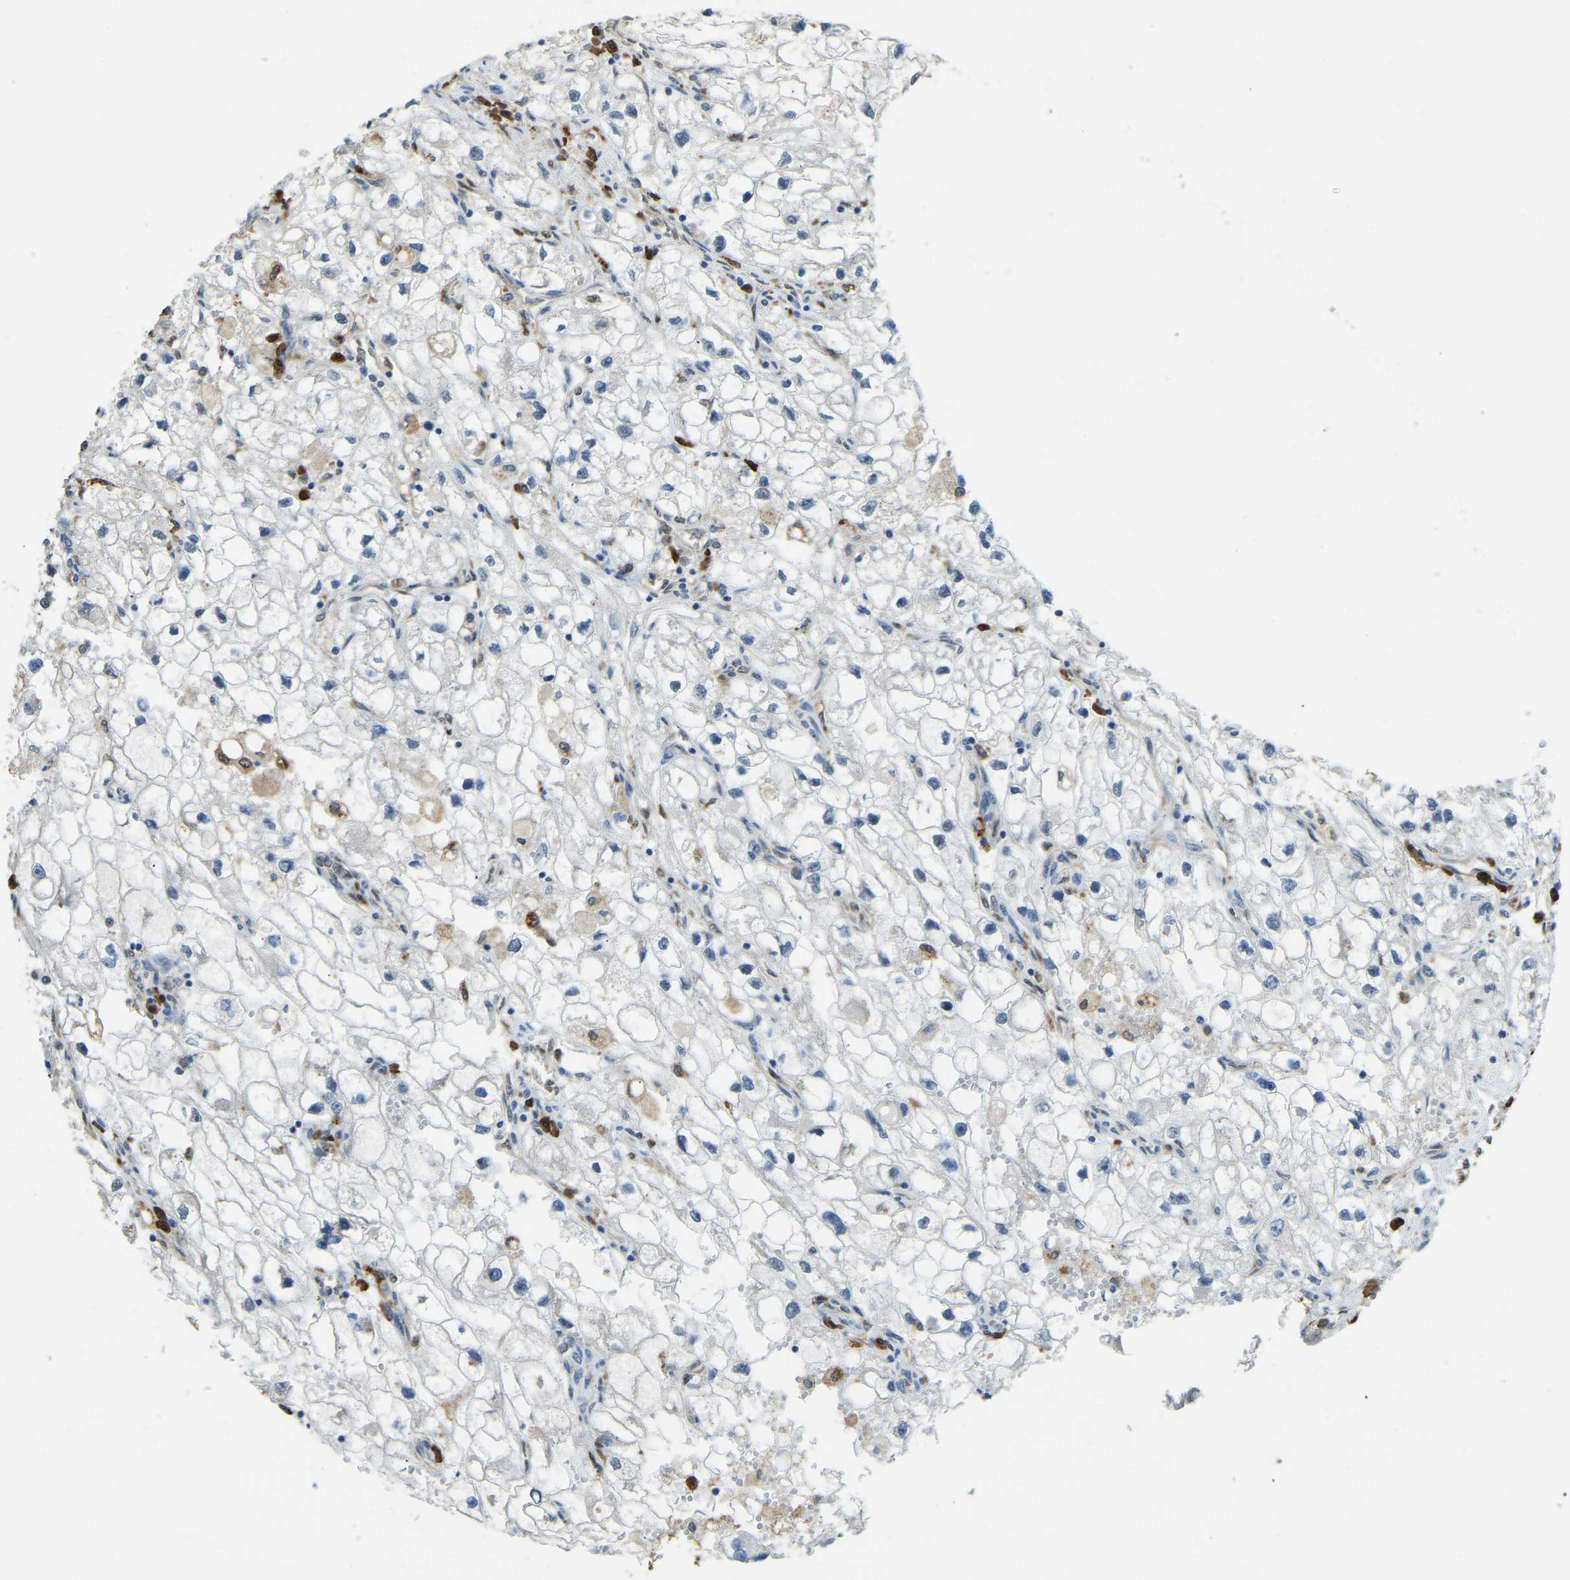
{"staining": {"intensity": "negative", "quantity": "none", "location": "none"}, "tissue": "renal cancer", "cell_type": "Tumor cells", "image_type": "cancer", "snomed": [{"axis": "morphology", "description": "Adenocarcinoma, NOS"}, {"axis": "topography", "description": "Kidney"}], "caption": "IHC micrograph of neoplastic tissue: renal cancer stained with DAB (3,3'-diaminobenzidine) reveals no significant protein staining in tumor cells.", "gene": "NANS", "patient": {"sex": "female", "age": 70}}